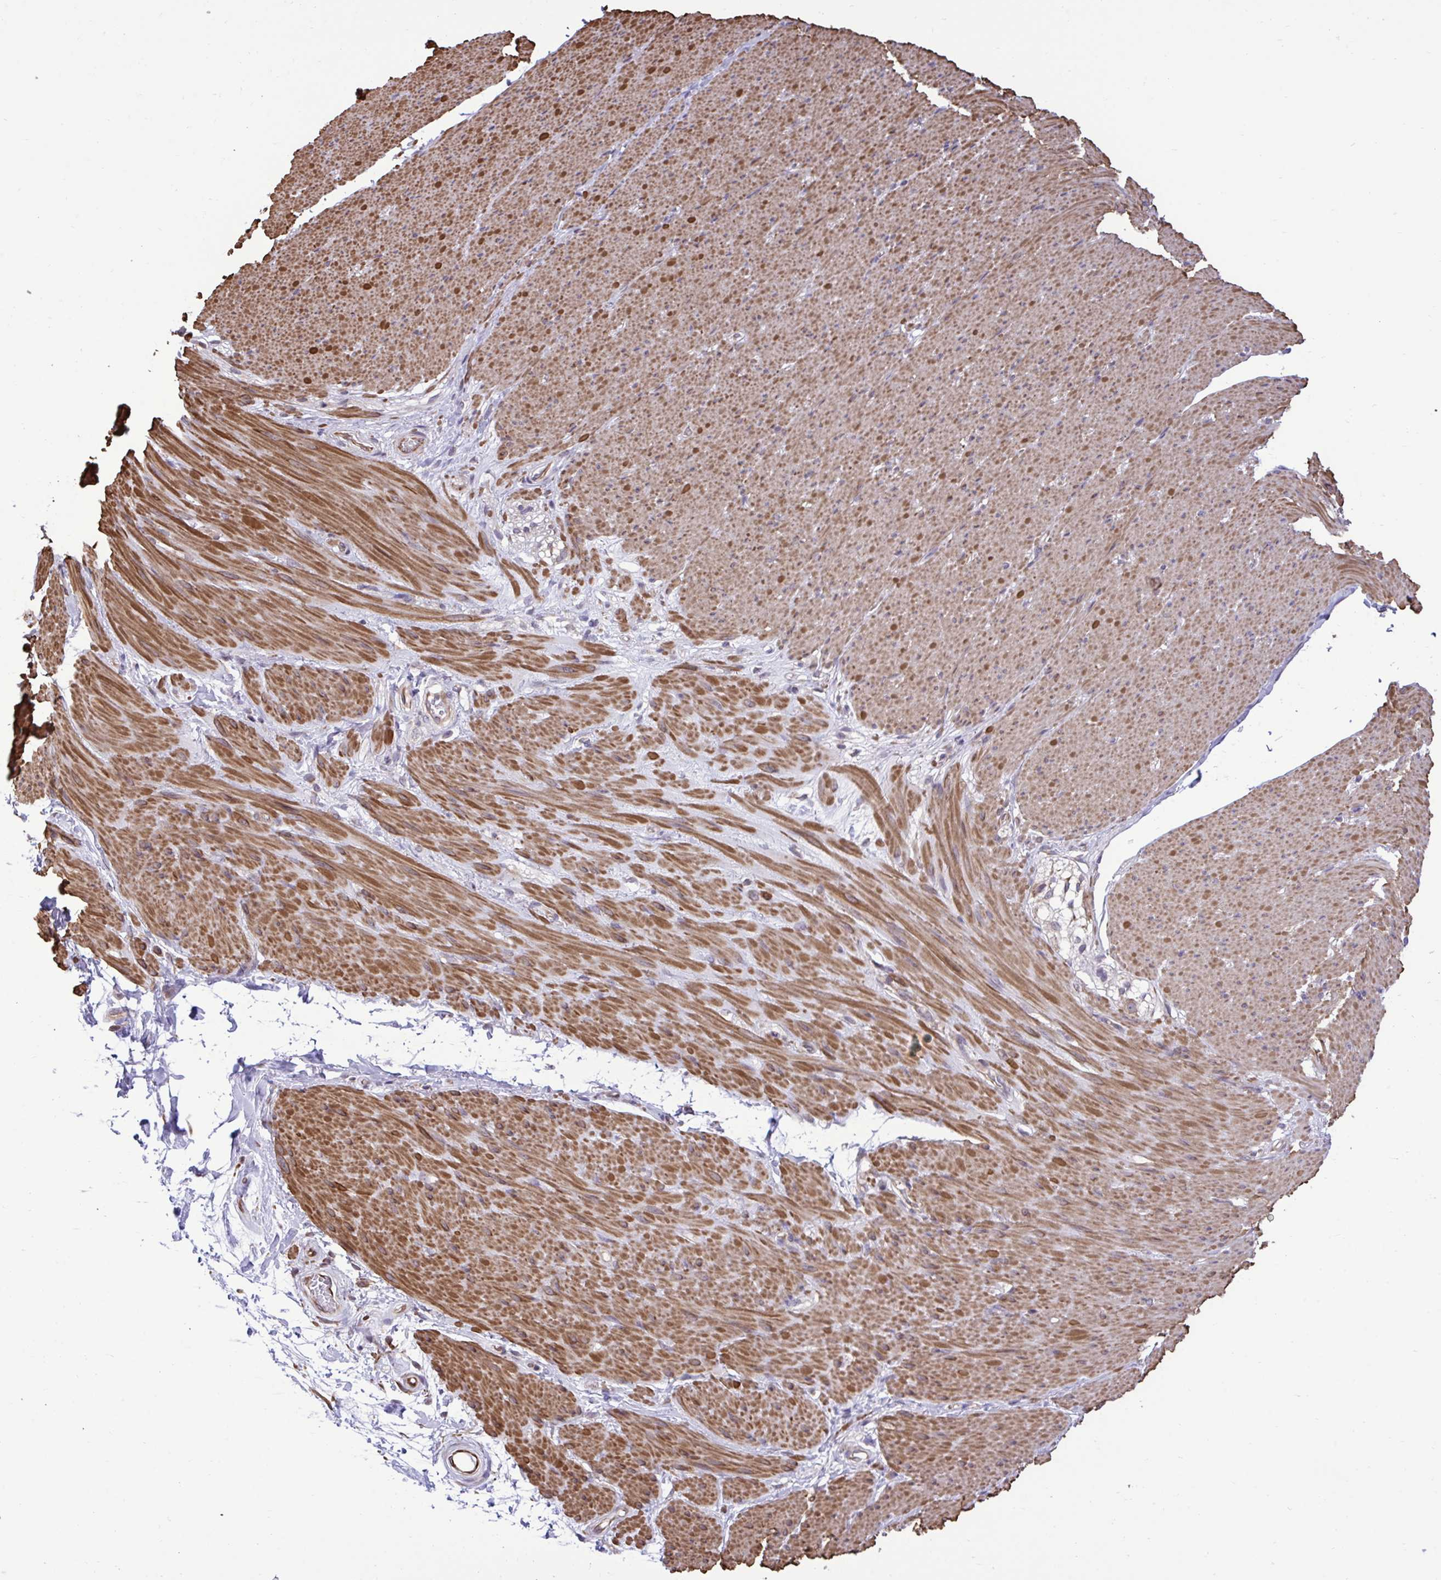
{"staining": {"intensity": "strong", "quantity": ">75%", "location": "cytoplasmic/membranous"}, "tissue": "smooth muscle", "cell_type": "Smooth muscle cells", "image_type": "normal", "snomed": [{"axis": "morphology", "description": "Normal tissue, NOS"}, {"axis": "topography", "description": "Smooth muscle"}, {"axis": "topography", "description": "Rectum"}], "caption": "Immunohistochemical staining of unremarkable smooth muscle displays >75% levels of strong cytoplasmic/membranous protein expression in about >75% of smooth muscle cells.", "gene": "RPS15", "patient": {"sex": "male", "age": 53}}